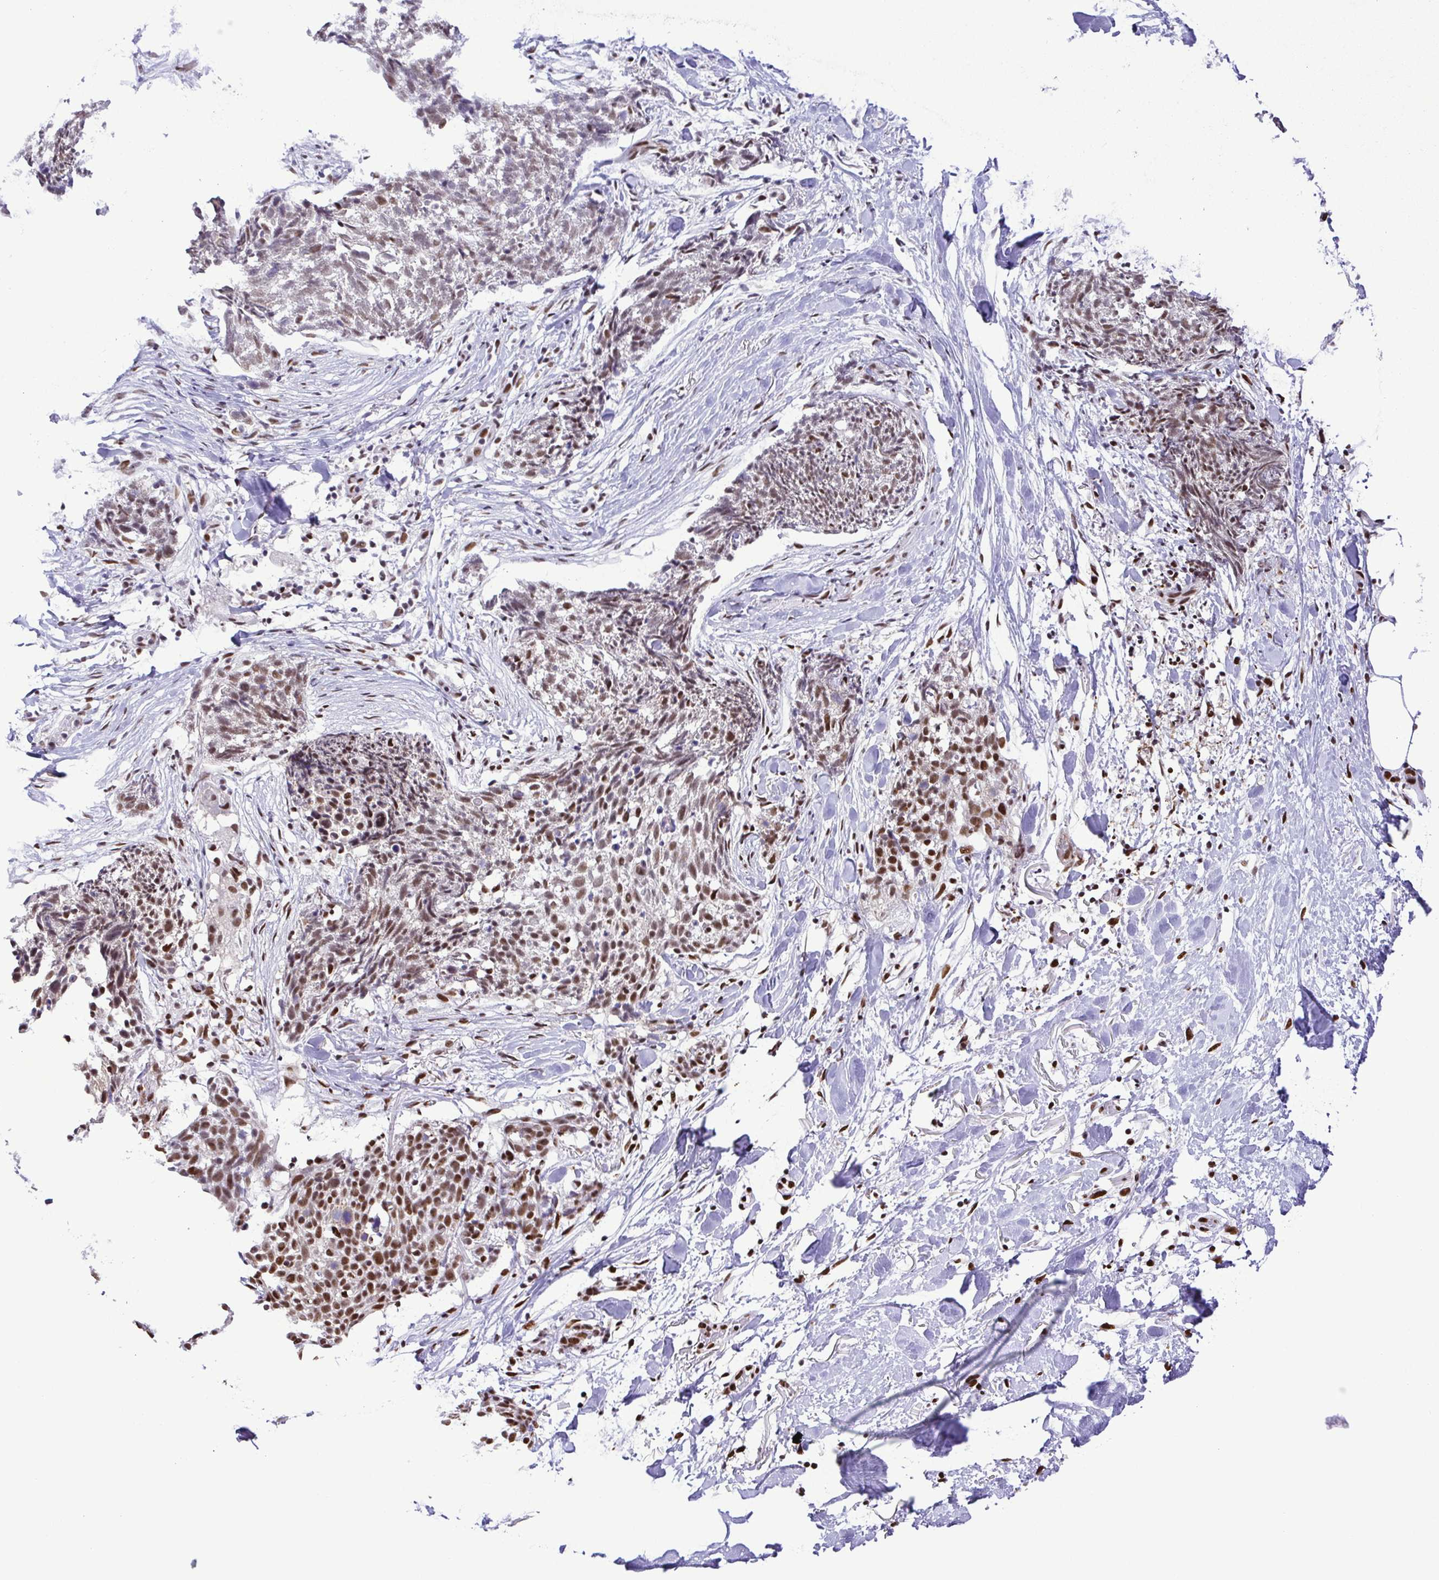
{"staining": {"intensity": "moderate", "quantity": ">75%", "location": "nuclear"}, "tissue": "skin cancer", "cell_type": "Tumor cells", "image_type": "cancer", "snomed": [{"axis": "morphology", "description": "Squamous cell carcinoma, NOS"}, {"axis": "topography", "description": "Skin"}, {"axis": "topography", "description": "Vulva"}], "caption": "Immunohistochemical staining of human skin cancer (squamous cell carcinoma) demonstrates moderate nuclear protein expression in about >75% of tumor cells. Nuclei are stained in blue.", "gene": "TRIM28", "patient": {"sex": "female", "age": 75}}